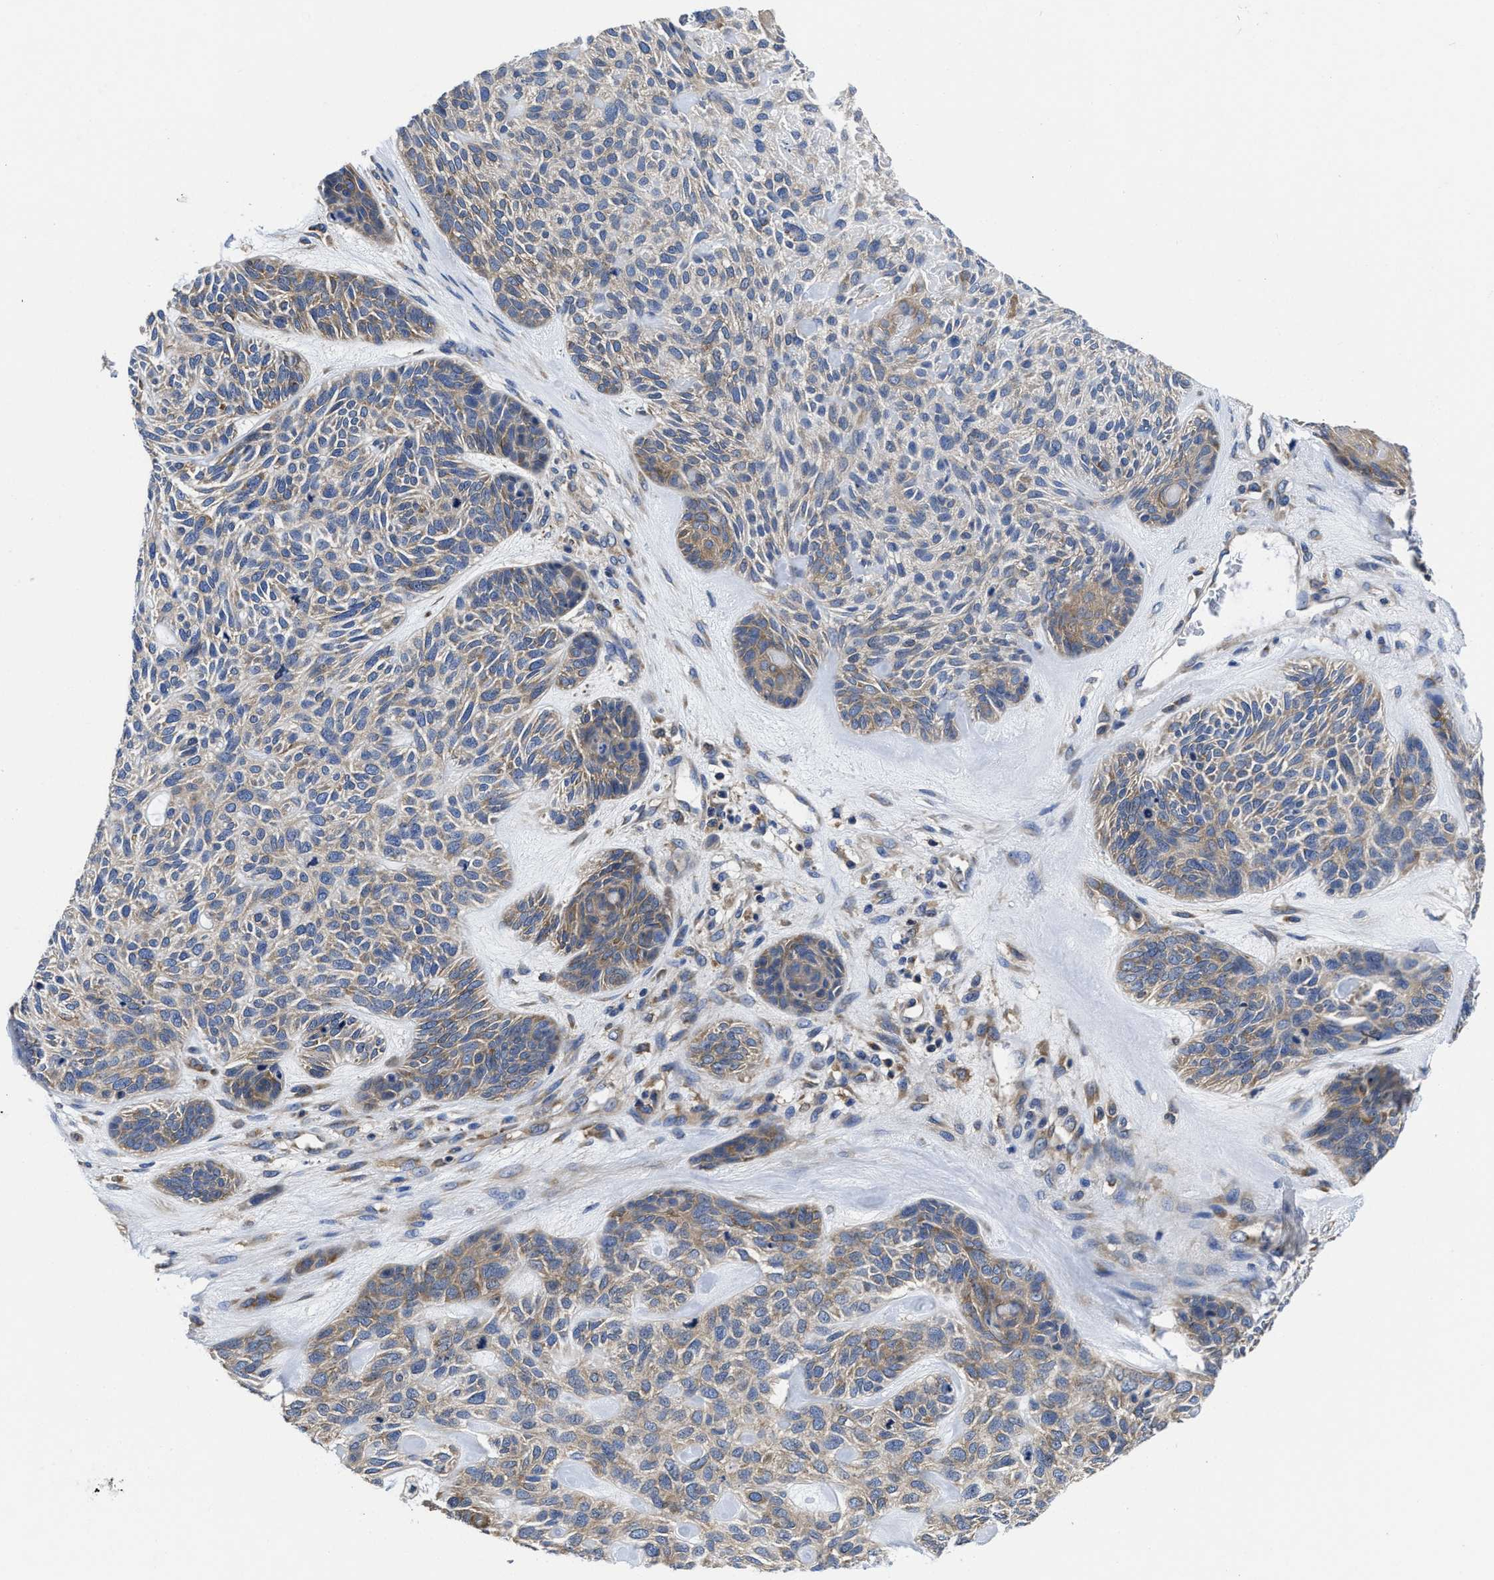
{"staining": {"intensity": "moderate", "quantity": "<25%", "location": "cytoplasmic/membranous"}, "tissue": "skin cancer", "cell_type": "Tumor cells", "image_type": "cancer", "snomed": [{"axis": "morphology", "description": "Basal cell carcinoma"}, {"axis": "topography", "description": "Skin"}], "caption": "Protein staining displays moderate cytoplasmic/membranous expression in approximately <25% of tumor cells in skin cancer (basal cell carcinoma). (DAB (3,3'-diaminobenzidine) = brown stain, brightfield microscopy at high magnification).", "gene": "YARS1", "patient": {"sex": "male", "age": 55}}